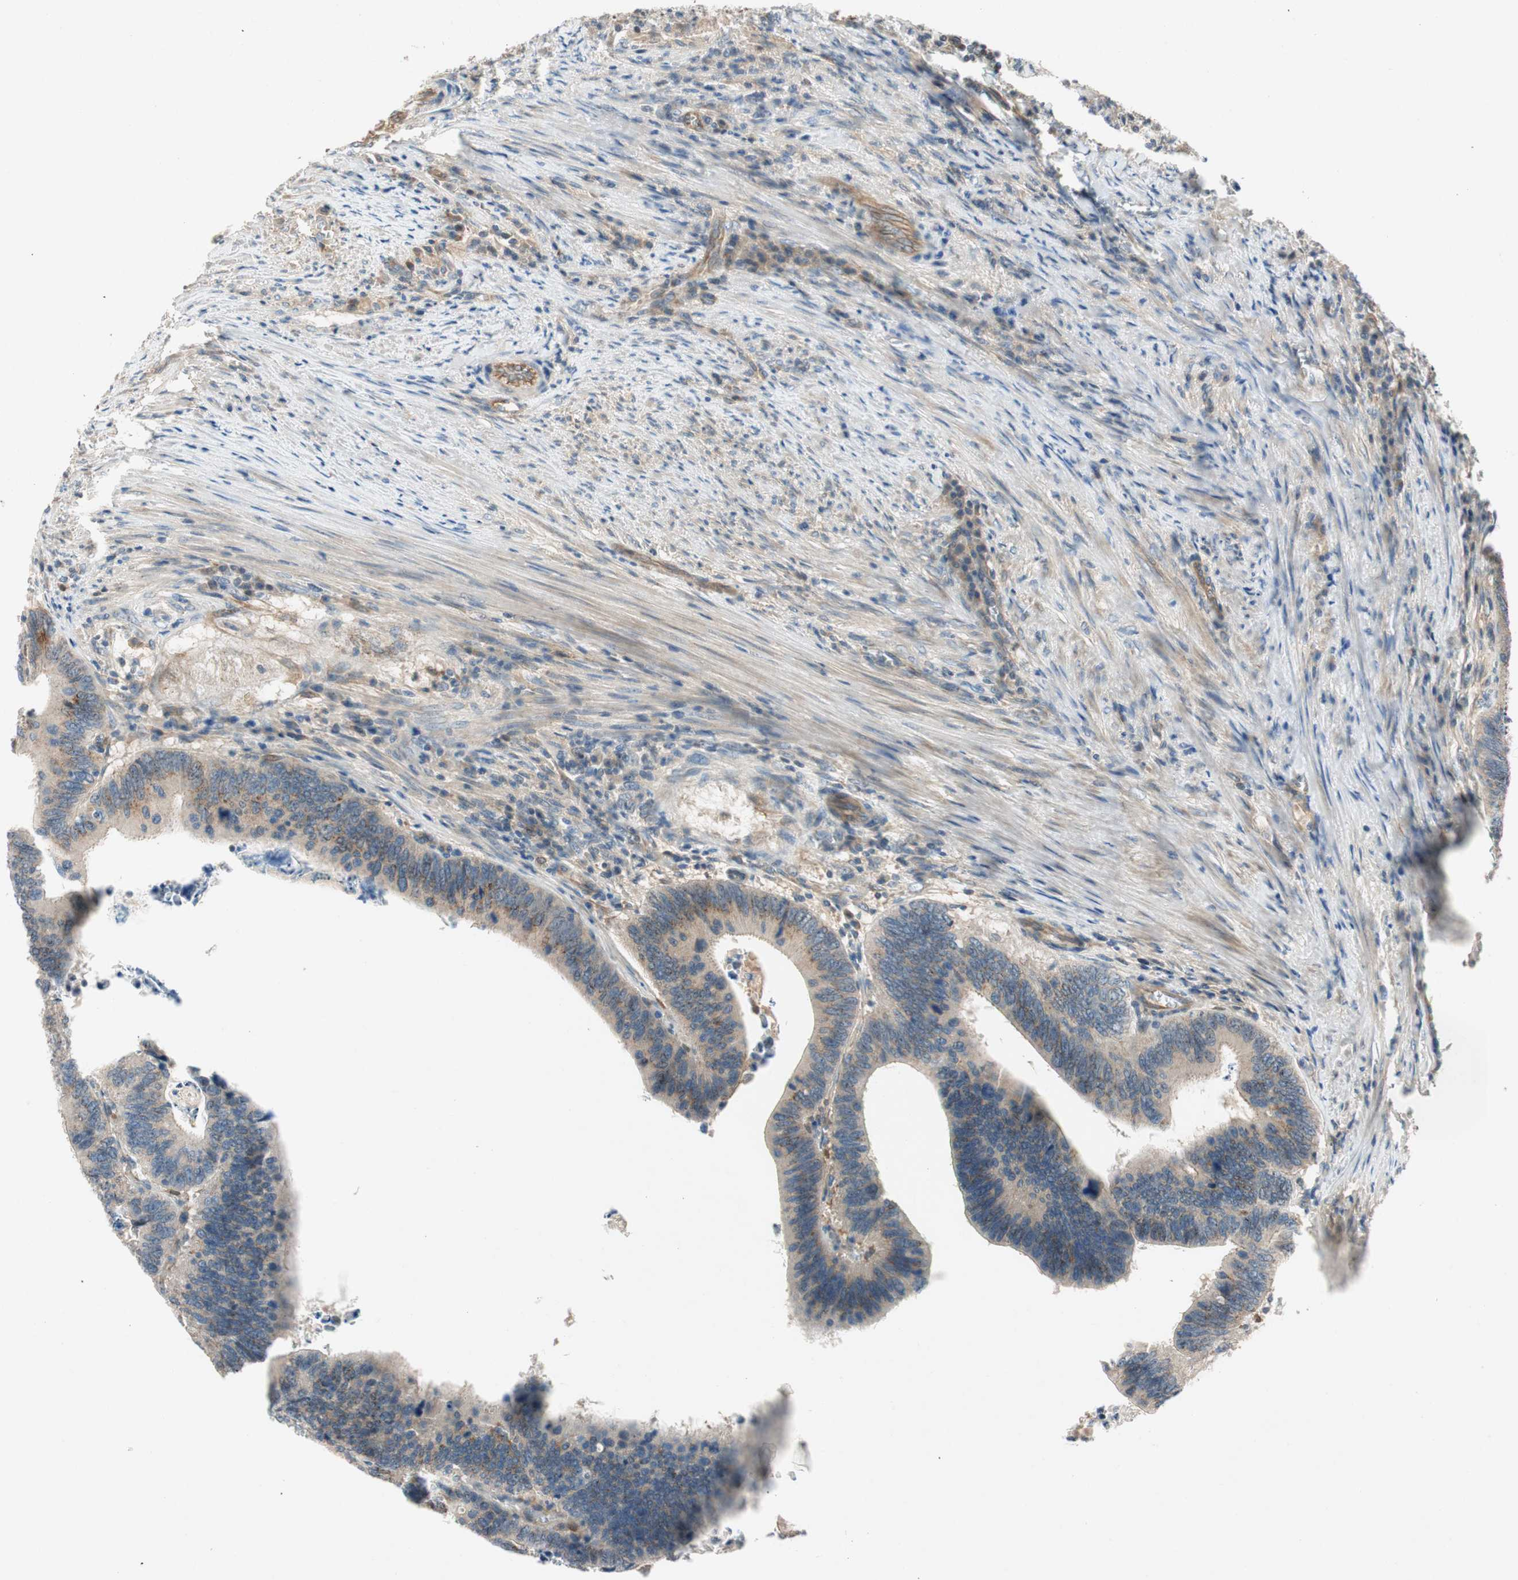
{"staining": {"intensity": "weak", "quantity": ">75%", "location": "cytoplasmic/membranous"}, "tissue": "colorectal cancer", "cell_type": "Tumor cells", "image_type": "cancer", "snomed": [{"axis": "morphology", "description": "Adenocarcinoma, NOS"}, {"axis": "topography", "description": "Colon"}], "caption": "Protein expression analysis of human adenocarcinoma (colorectal) reveals weak cytoplasmic/membranous positivity in approximately >75% of tumor cells.", "gene": "GCLM", "patient": {"sex": "male", "age": 72}}